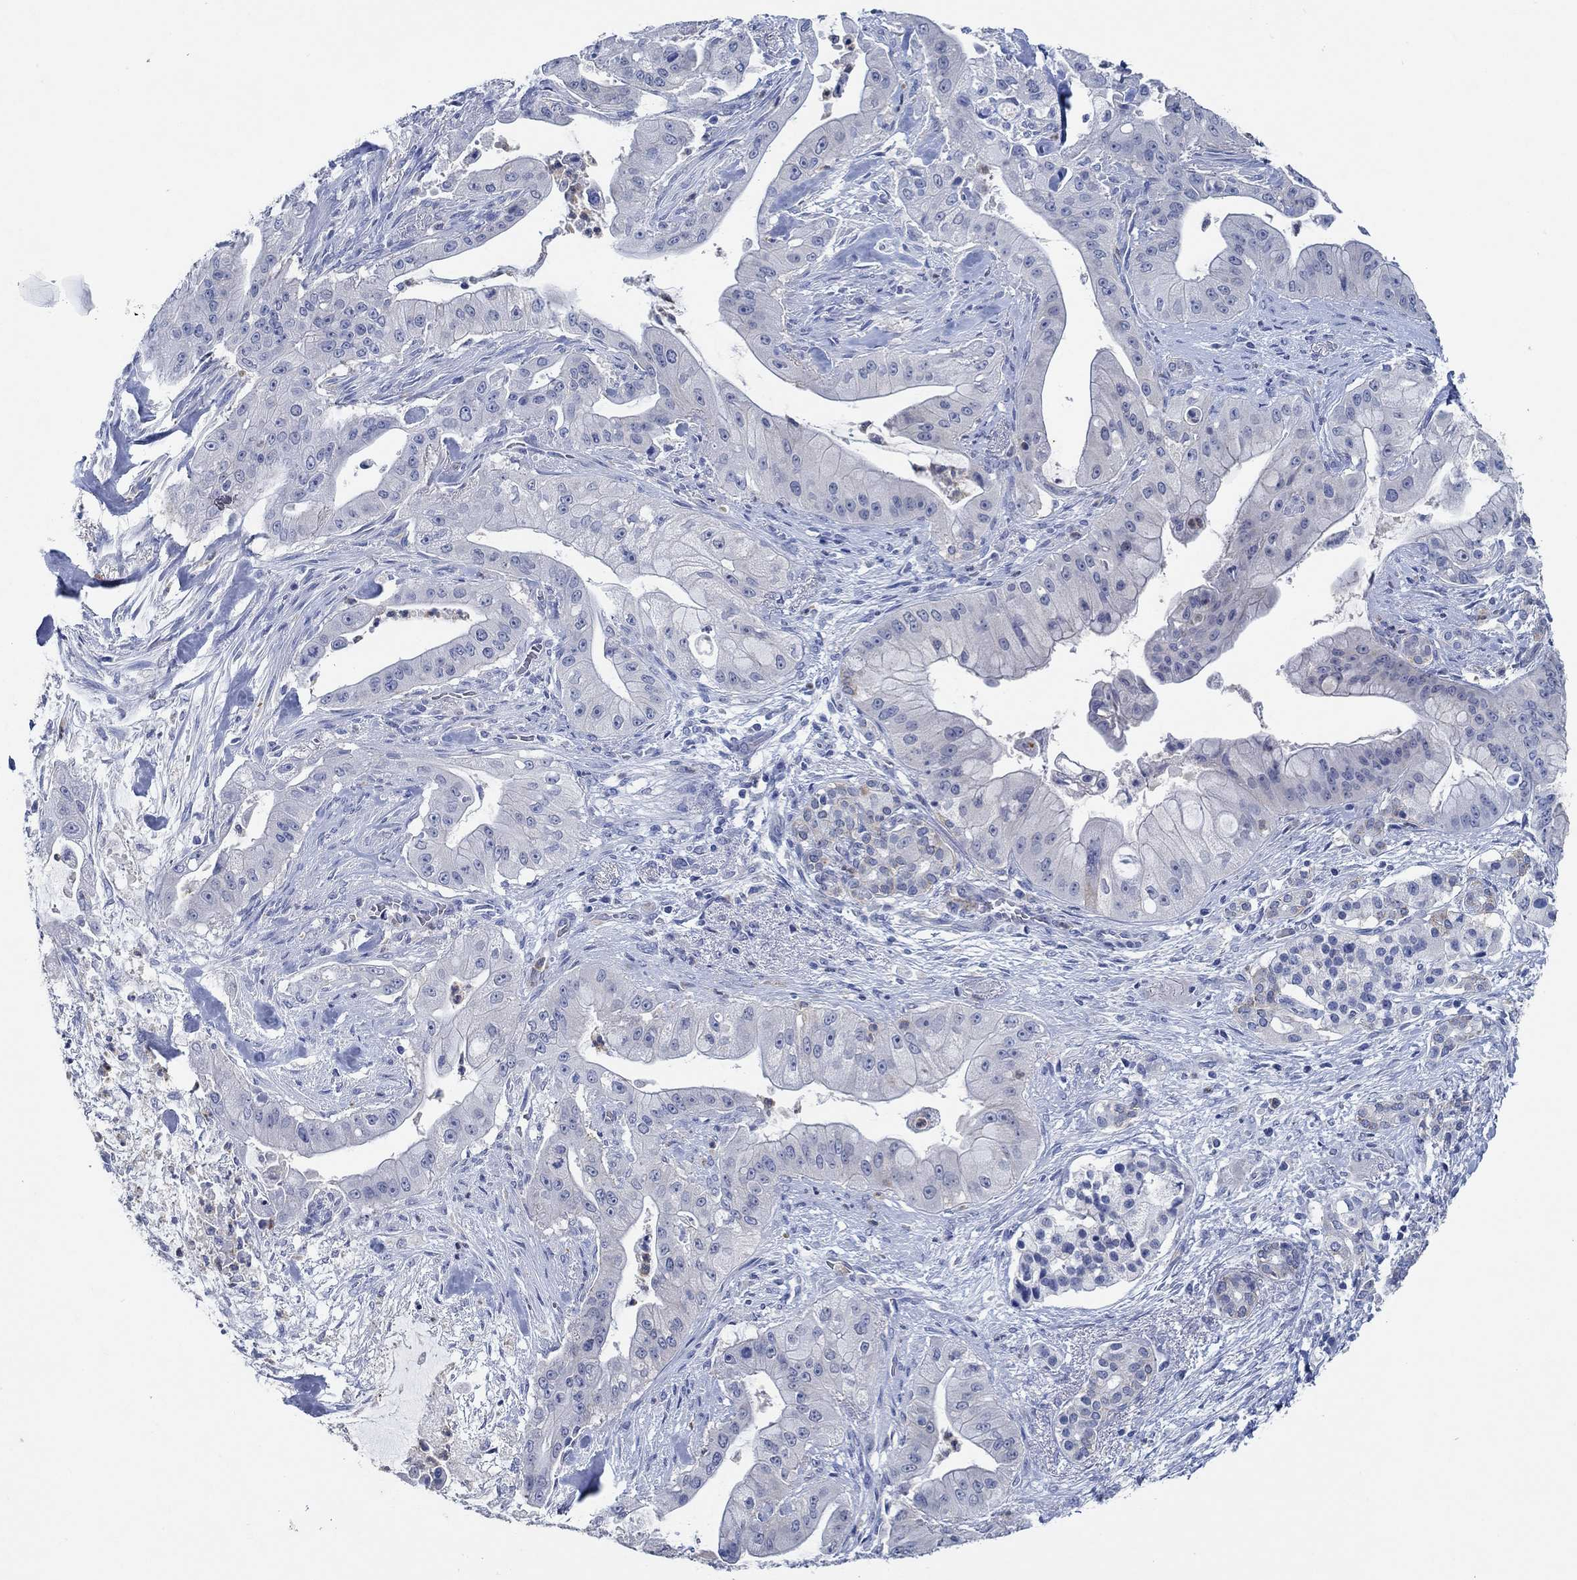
{"staining": {"intensity": "weak", "quantity": "<25%", "location": "cytoplasmic/membranous"}, "tissue": "pancreatic cancer", "cell_type": "Tumor cells", "image_type": "cancer", "snomed": [{"axis": "morphology", "description": "Normal tissue, NOS"}, {"axis": "morphology", "description": "Inflammation, NOS"}, {"axis": "morphology", "description": "Adenocarcinoma, NOS"}, {"axis": "topography", "description": "Pancreas"}], "caption": "Pancreatic cancer was stained to show a protein in brown. There is no significant positivity in tumor cells.", "gene": "ZNF671", "patient": {"sex": "male", "age": 57}}